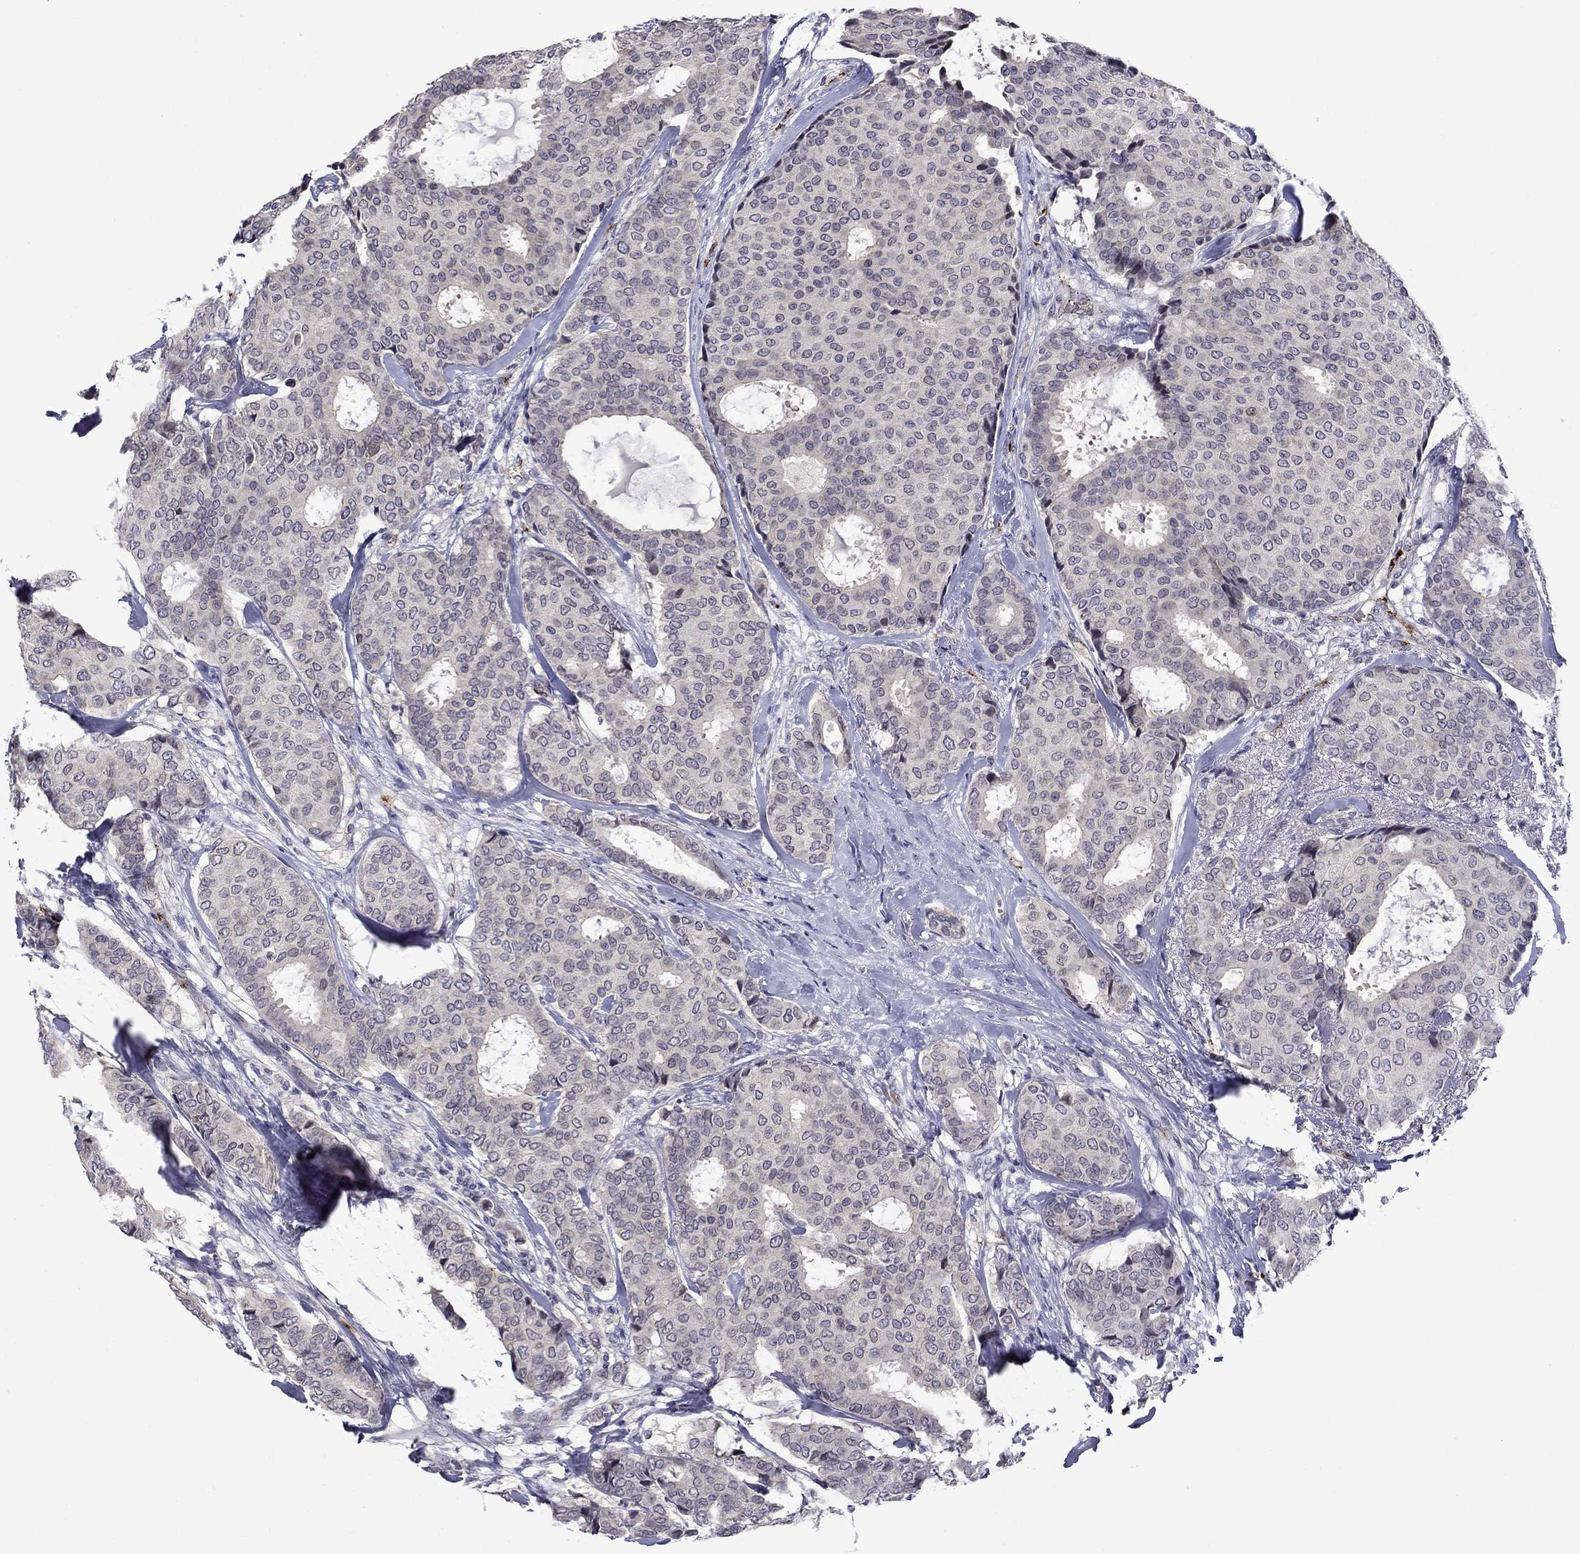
{"staining": {"intensity": "negative", "quantity": "none", "location": "none"}, "tissue": "breast cancer", "cell_type": "Tumor cells", "image_type": "cancer", "snomed": [{"axis": "morphology", "description": "Duct carcinoma"}, {"axis": "topography", "description": "Breast"}], "caption": "IHC of human invasive ductal carcinoma (breast) shows no expression in tumor cells.", "gene": "SLITRK1", "patient": {"sex": "female", "age": 75}}